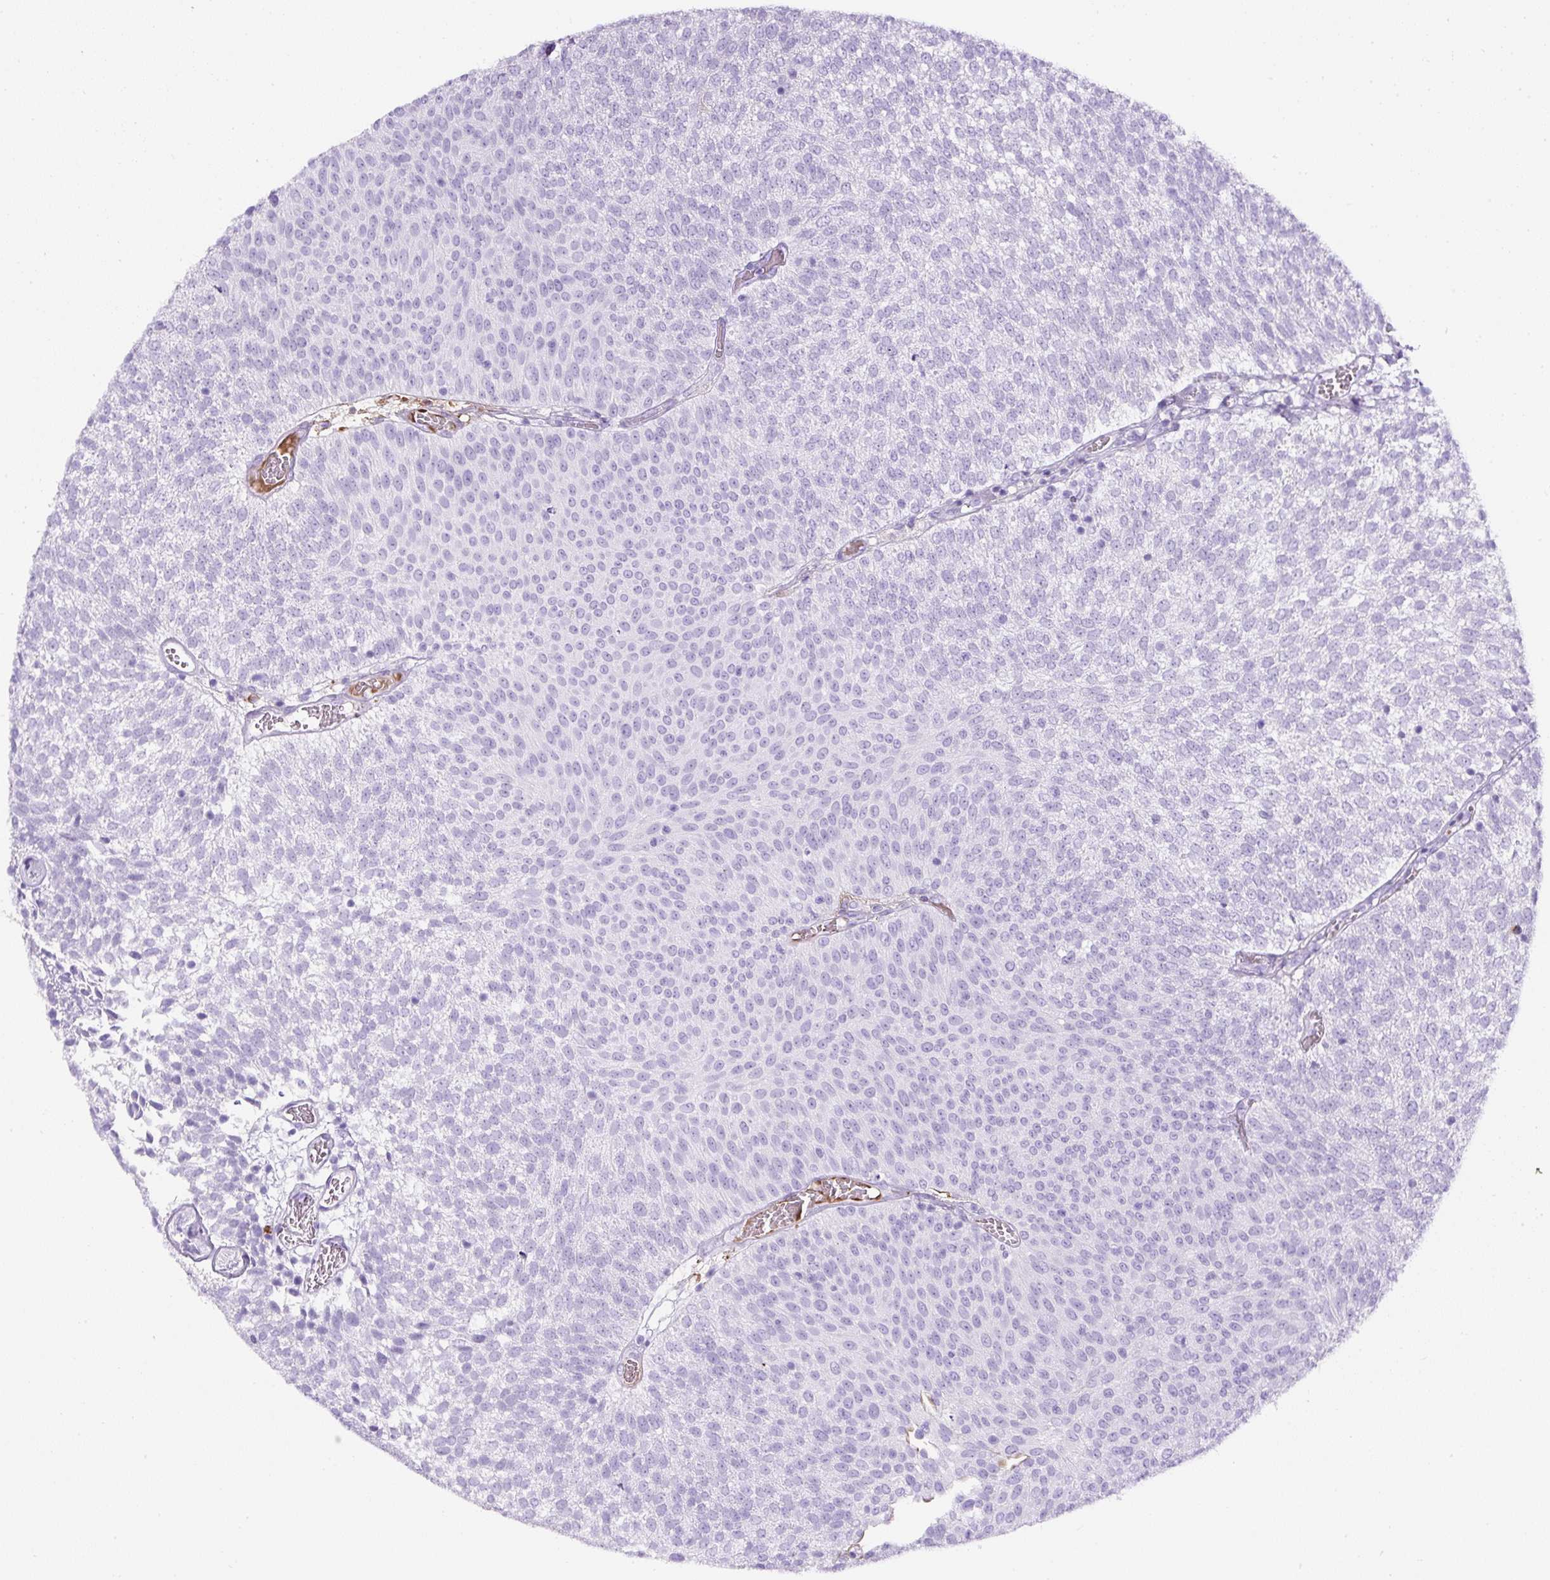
{"staining": {"intensity": "negative", "quantity": "none", "location": "none"}, "tissue": "urothelial cancer", "cell_type": "Tumor cells", "image_type": "cancer", "snomed": [{"axis": "morphology", "description": "Urothelial carcinoma, Low grade"}, {"axis": "topography", "description": "Urinary bladder"}], "caption": "This is a image of immunohistochemistry (IHC) staining of urothelial cancer, which shows no expression in tumor cells.", "gene": "TMEM200B", "patient": {"sex": "female", "age": 79}}